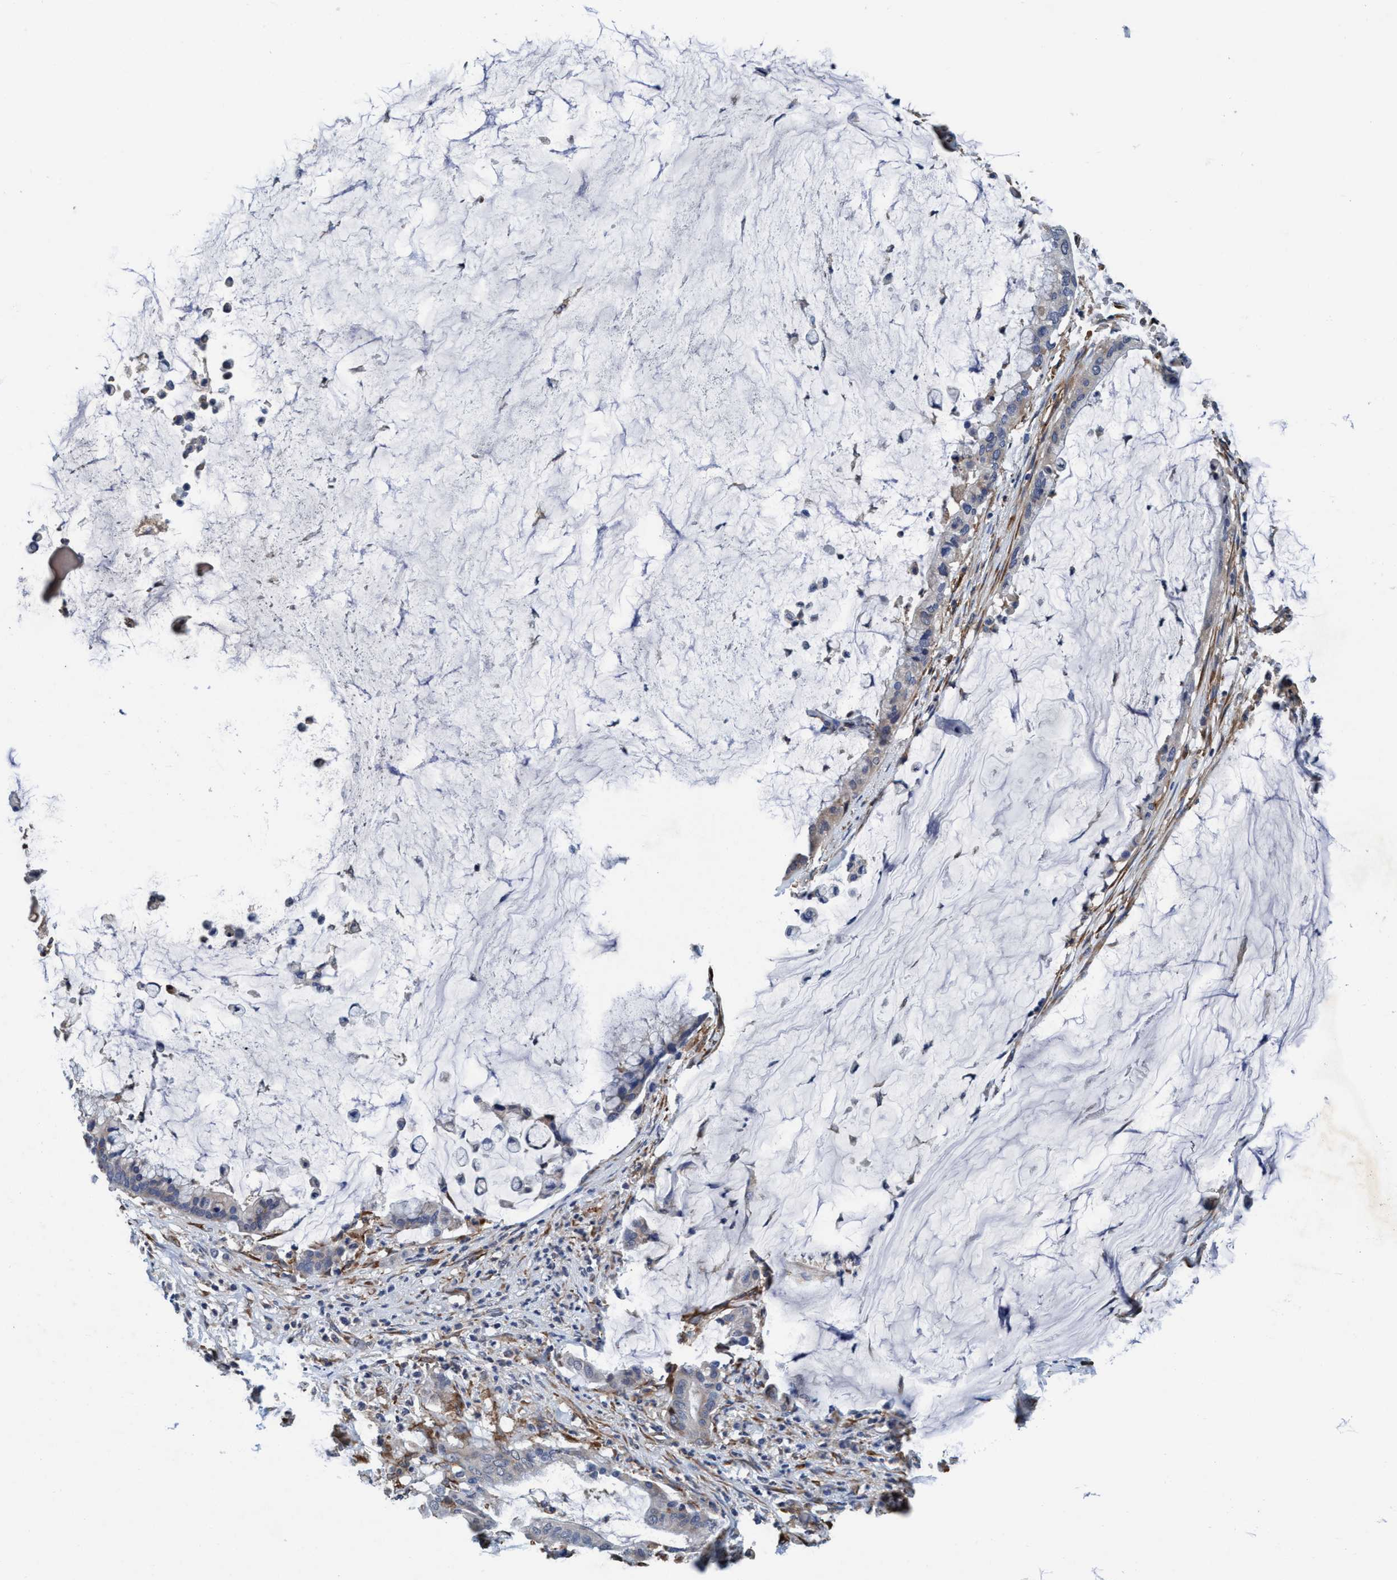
{"staining": {"intensity": "negative", "quantity": "none", "location": "none"}, "tissue": "pancreatic cancer", "cell_type": "Tumor cells", "image_type": "cancer", "snomed": [{"axis": "morphology", "description": "Adenocarcinoma, NOS"}, {"axis": "topography", "description": "Pancreas"}], "caption": "High magnification brightfield microscopy of pancreatic cancer (adenocarcinoma) stained with DAB (3,3'-diaminobenzidine) (brown) and counterstained with hematoxylin (blue): tumor cells show no significant positivity. (Brightfield microscopy of DAB (3,3'-diaminobenzidine) immunohistochemistry (IHC) at high magnification).", "gene": "ENDOG", "patient": {"sex": "male", "age": 41}}